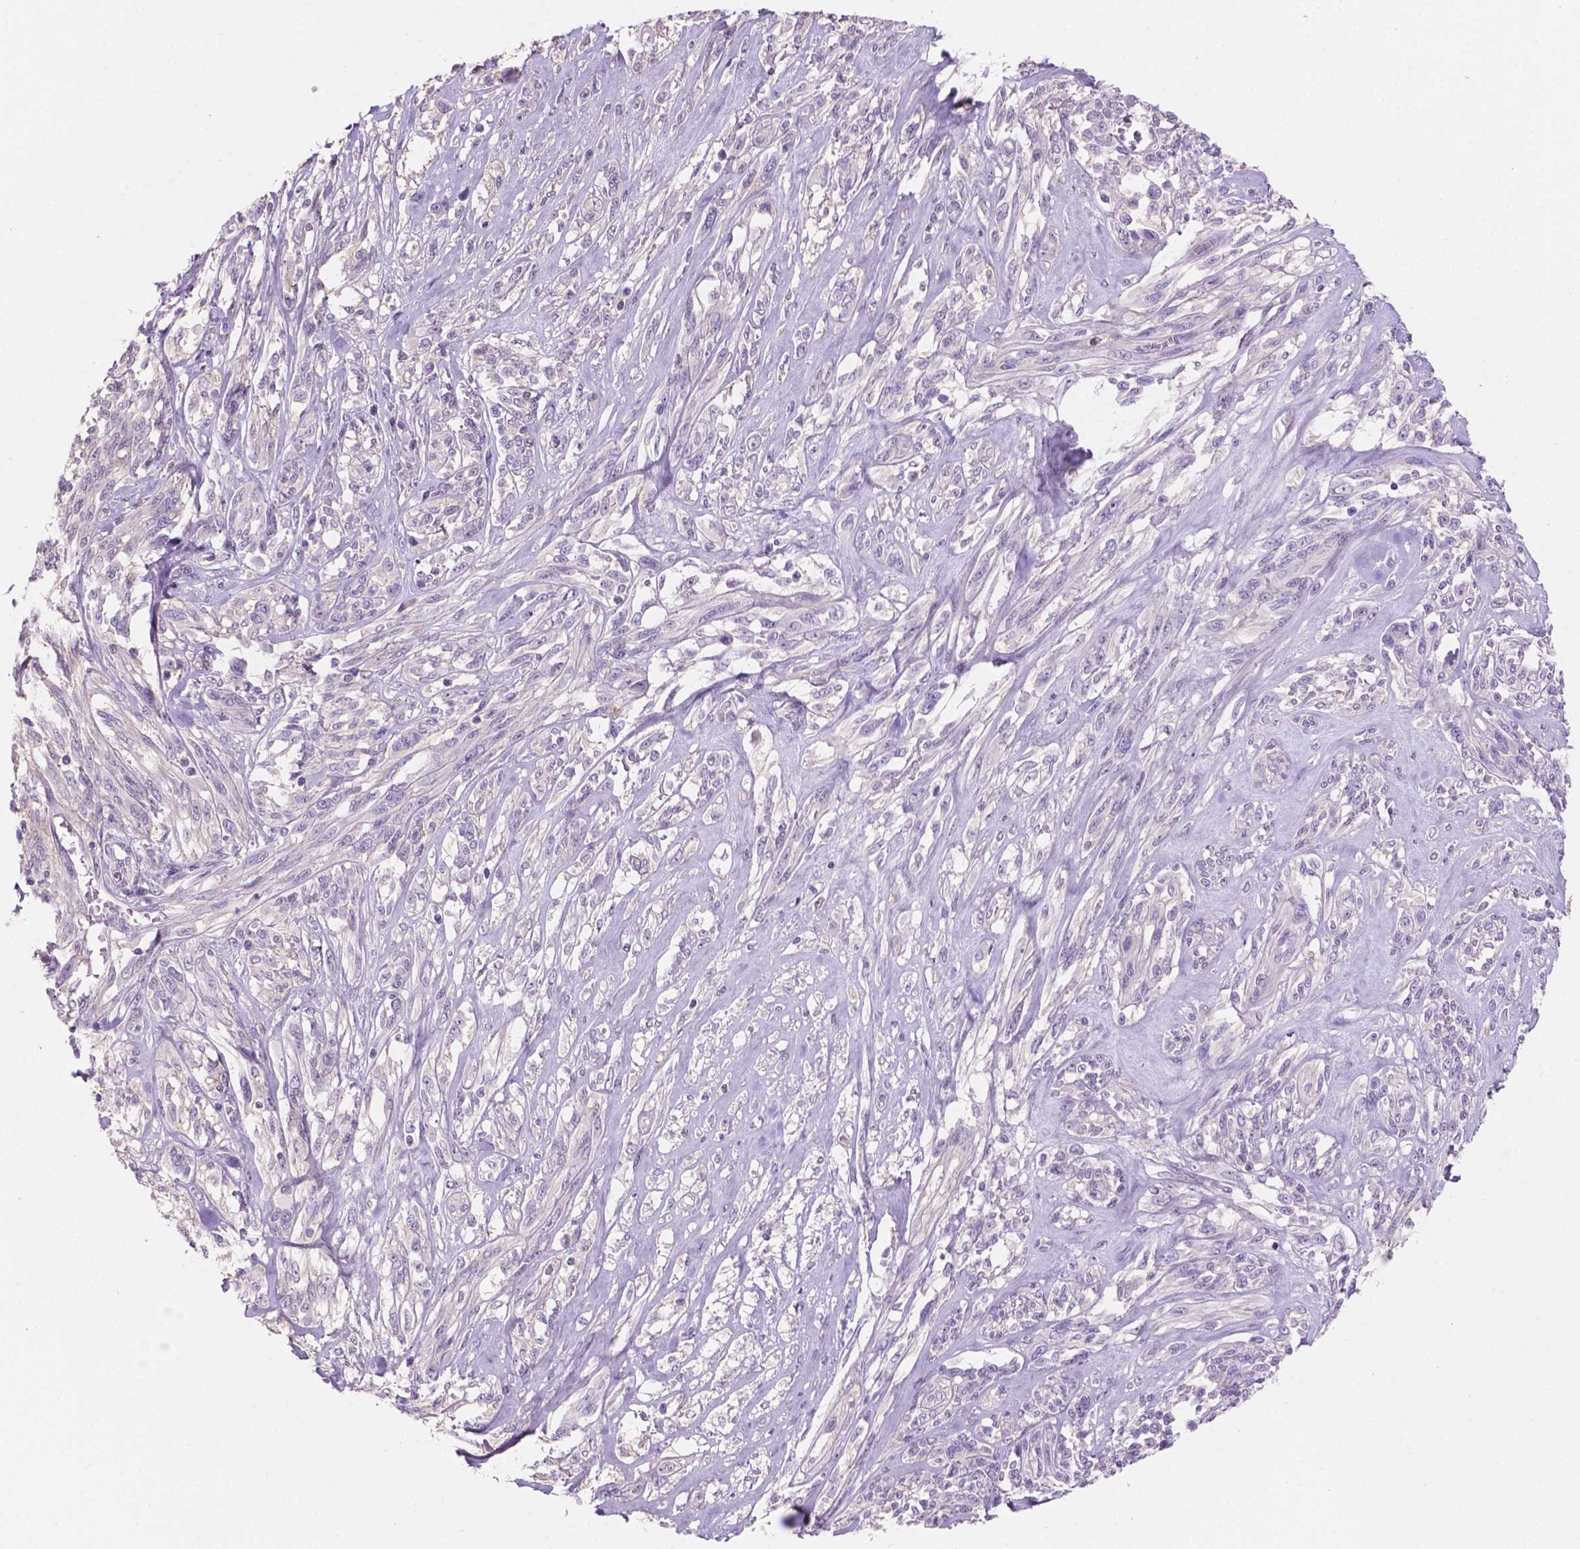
{"staining": {"intensity": "negative", "quantity": "none", "location": "none"}, "tissue": "melanoma", "cell_type": "Tumor cells", "image_type": "cancer", "snomed": [{"axis": "morphology", "description": "Malignant melanoma, NOS"}, {"axis": "topography", "description": "Skin"}], "caption": "Human melanoma stained for a protein using immunohistochemistry shows no staining in tumor cells.", "gene": "SBSN", "patient": {"sex": "female", "age": 91}}